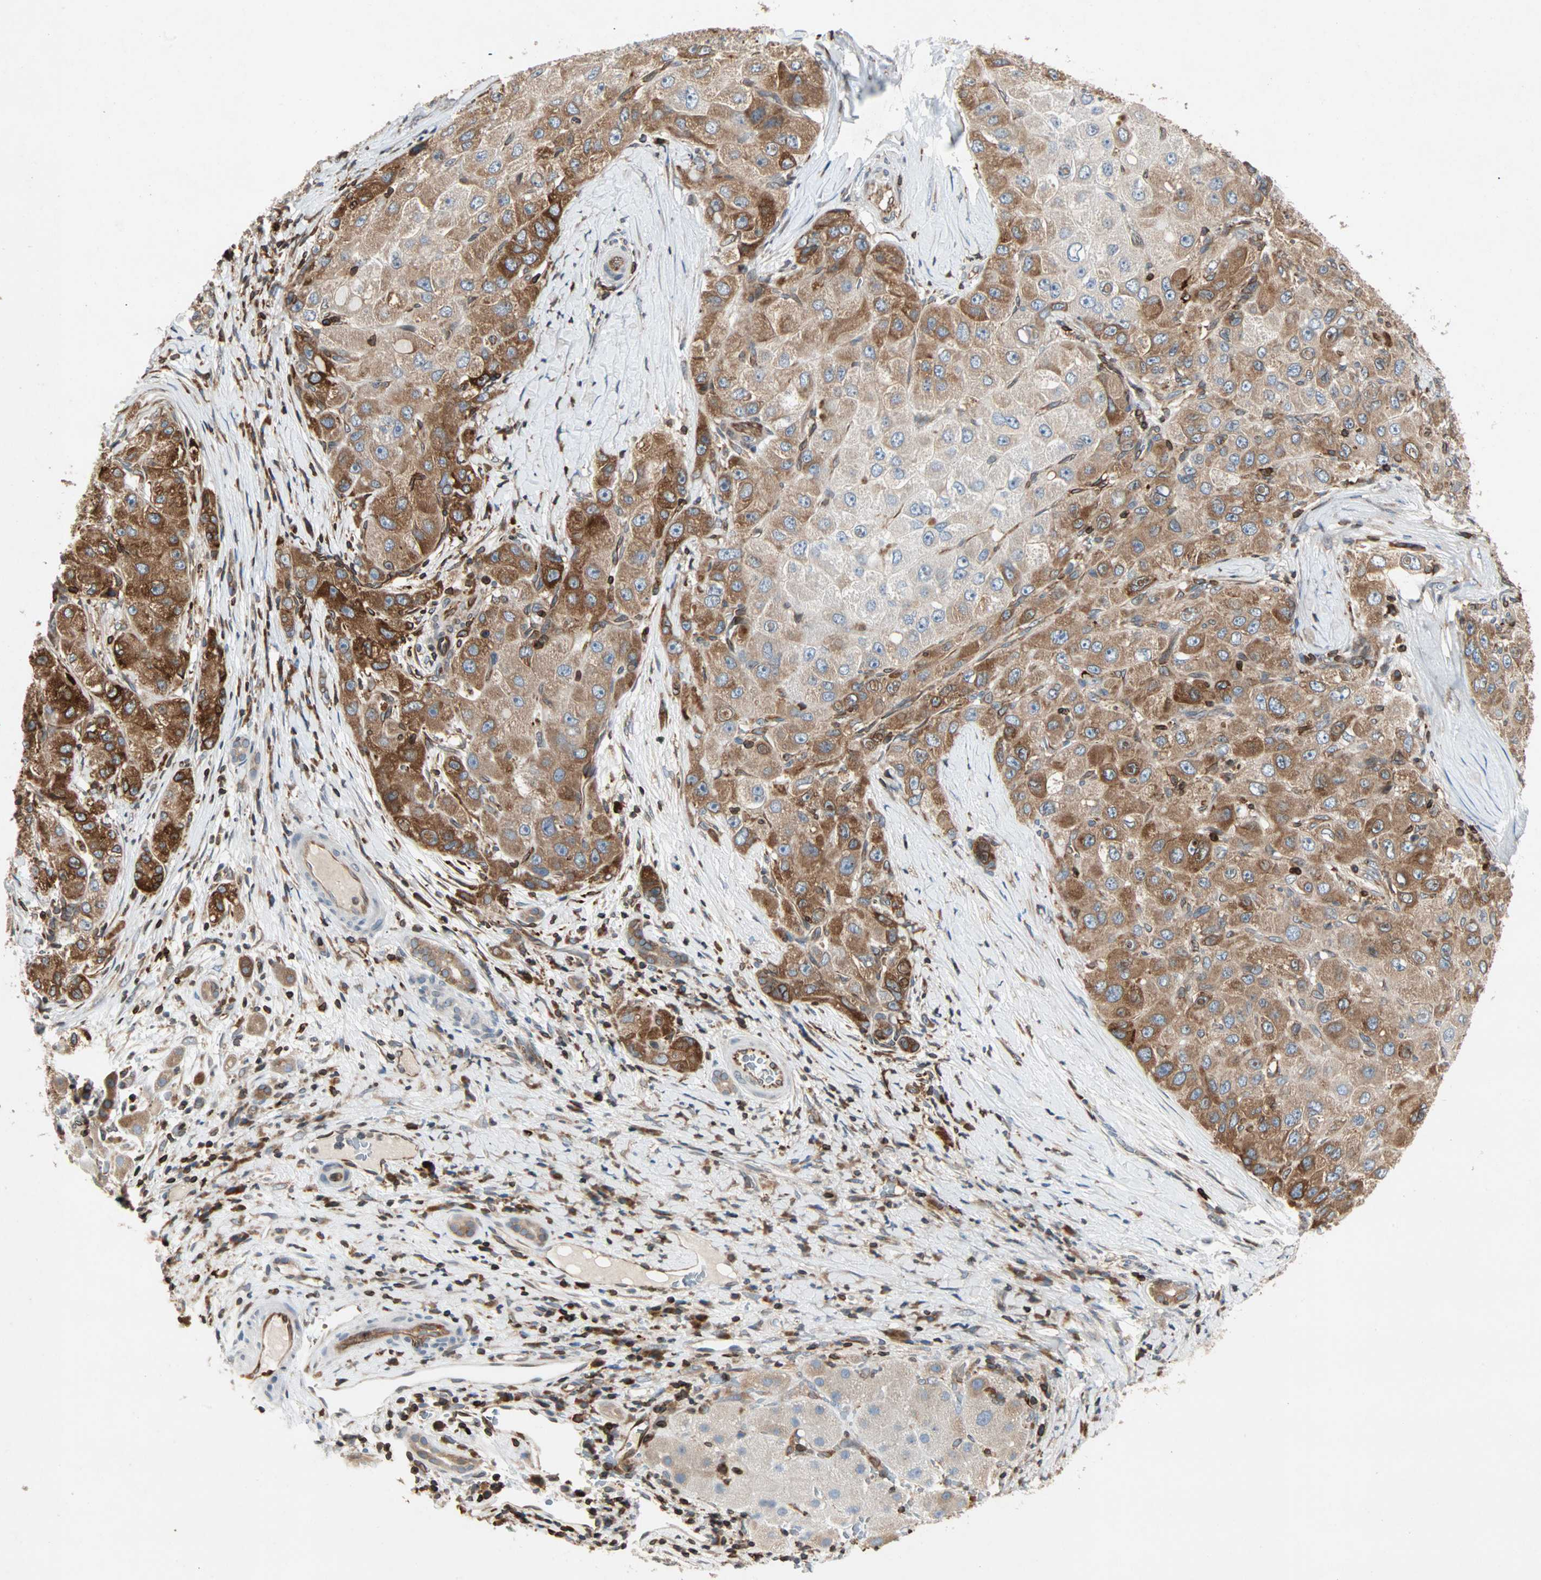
{"staining": {"intensity": "strong", "quantity": ">75%", "location": "cytoplasmic/membranous"}, "tissue": "liver cancer", "cell_type": "Tumor cells", "image_type": "cancer", "snomed": [{"axis": "morphology", "description": "Carcinoma, Hepatocellular, NOS"}, {"axis": "topography", "description": "Liver"}], "caption": "Immunohistochemical staining of hepatocellular carcinoma (liver) shows high levels of strong cytoplasmic/membranous positivity in approximately >75% of tumor cells. Using DAB (3,3'-diaminobenzidine) (brown) and hematoxylin (blue) stains, captured at high magnification using brightfield microscopy.", "gene": "TAPBP", "patient": {"sex": "male", "age": 80}}